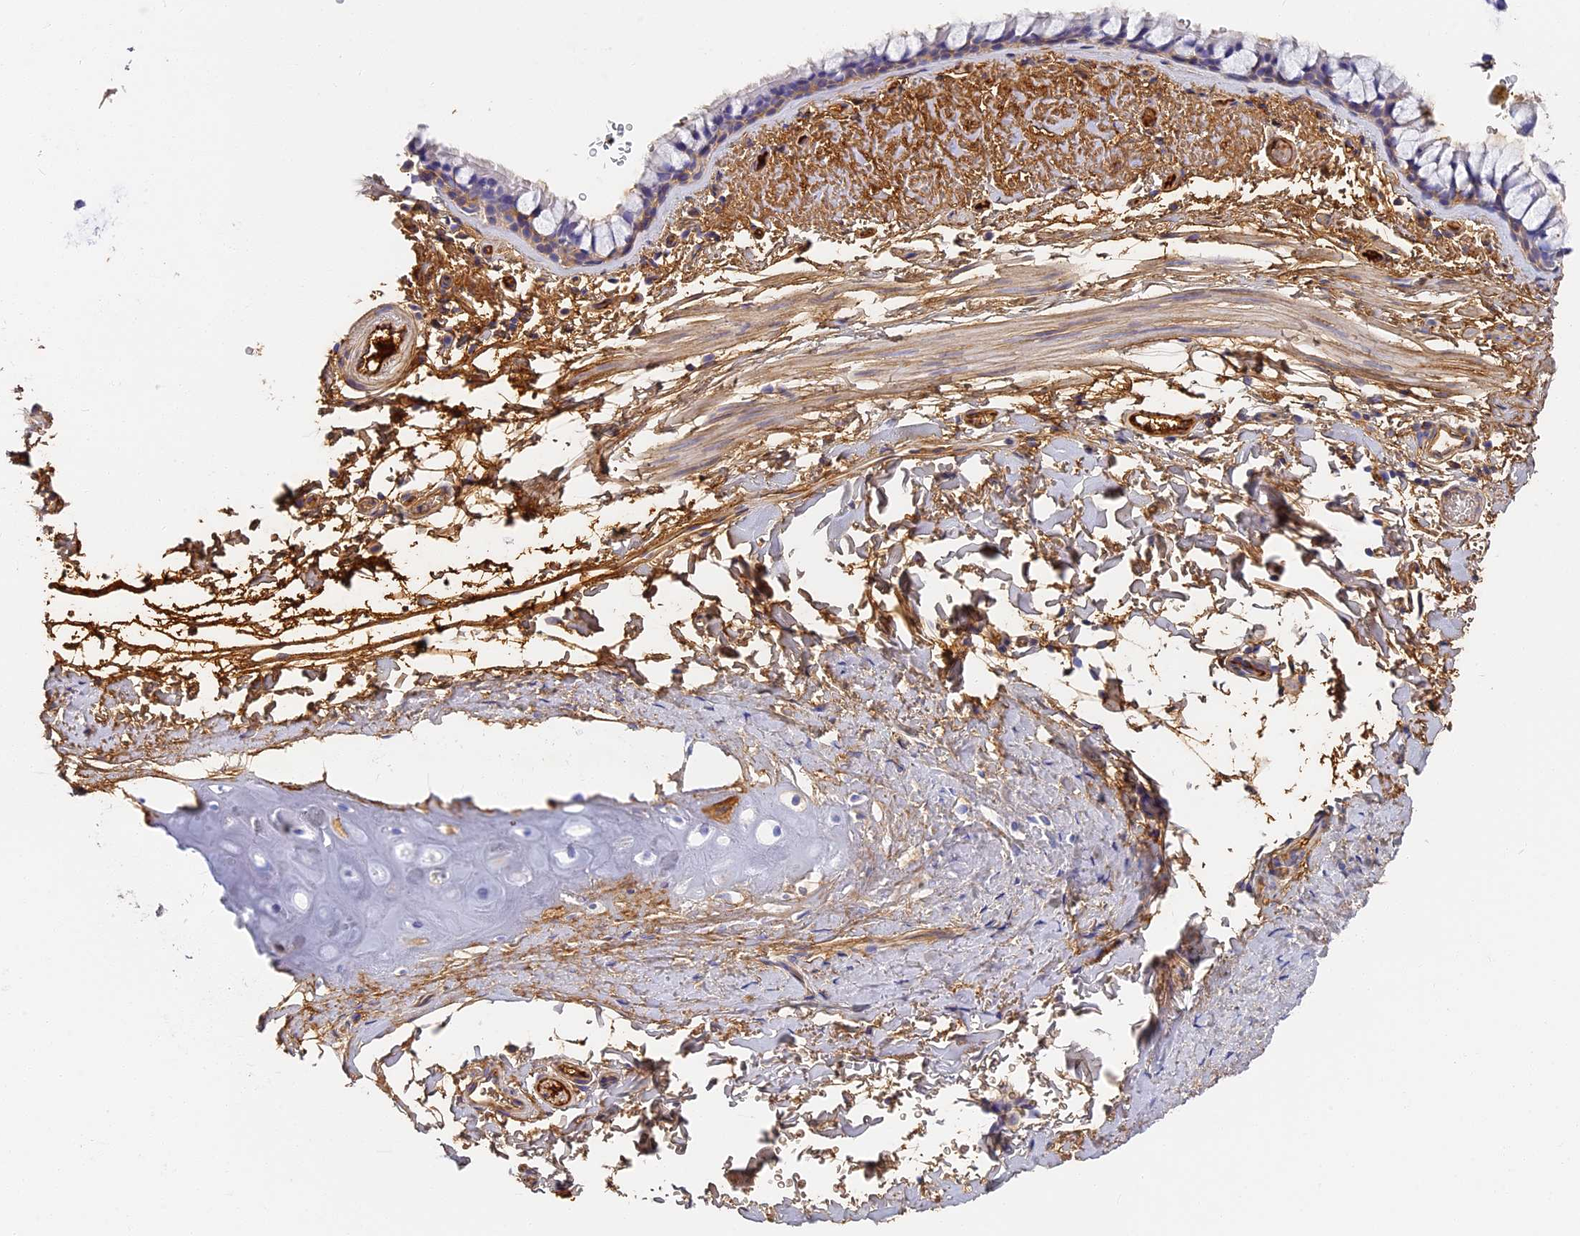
{"staining": {"intensity": "moderate", "quantity": "<25%", "location": "cytoplasmic/membranous"}, "tissue": "bronchus", "cell_type": "Respiratory epithelial cells", "image_type": "normal", "snomed": [{"axis": "morphology", "description": "Normal tissue, NOS"}, {"axis": "topography", "description": "Bronchus"}], "caption": "A micrograph showing moderate cytoplasmic/membranous staining in approximately <25% of respiratory epithelial cells in normal bronchus, as visualized by brown immunohistochemical staining.", "gene": "ITIH1", "patient": {"sex": "male", "age": 65}}